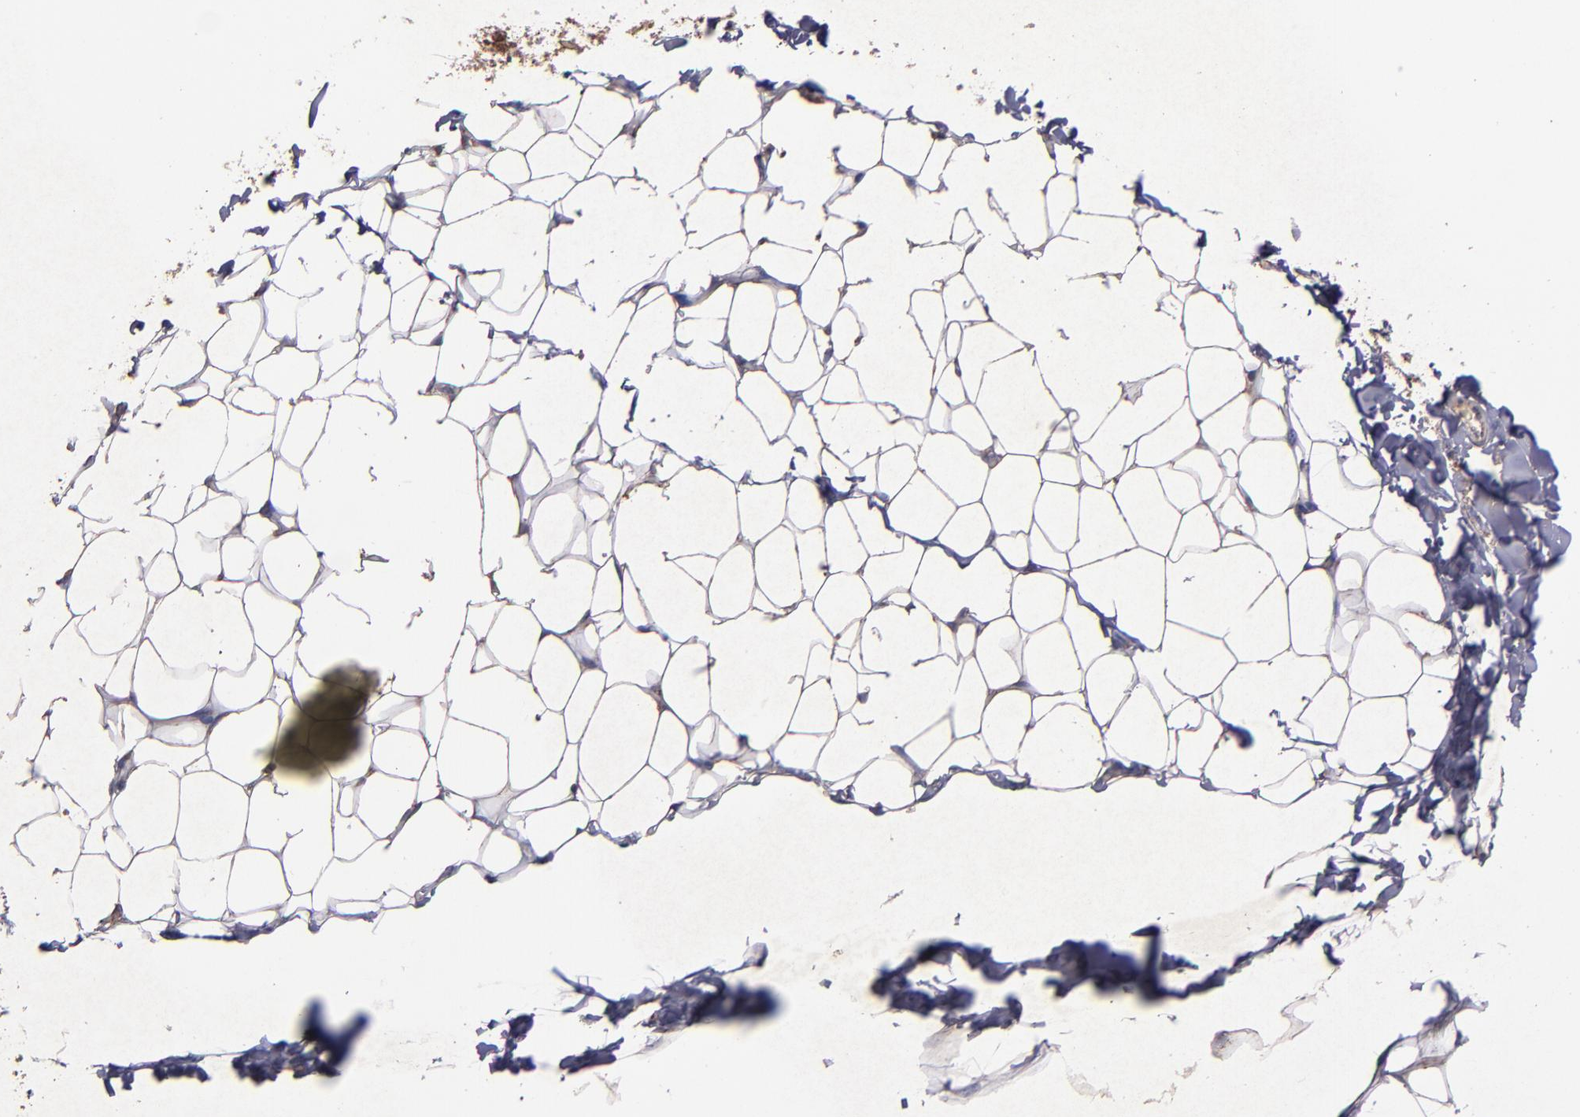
{"staining": {"intensity": "moderate", "quantity": ">75%", "location": "cytoplasmic/membranous"}, "tissue": "adipose tissue", "cell_type": "Adipocytes", "image_type": "normal", "snomed": [{"axis": "morphology", "description": "Normal tissue, NOS"}, {"axis": "topography", "description": "Soft tissue"}], "caption": "Immunohistochemical staining of normal human adipose tissue exhibits >75% levels of moderate cytoplasmic/membranous protein positivity in approximately >75% of adipocytes.", "gene": "TIMM9", "patient": {"sex": "male", "age": 26}}